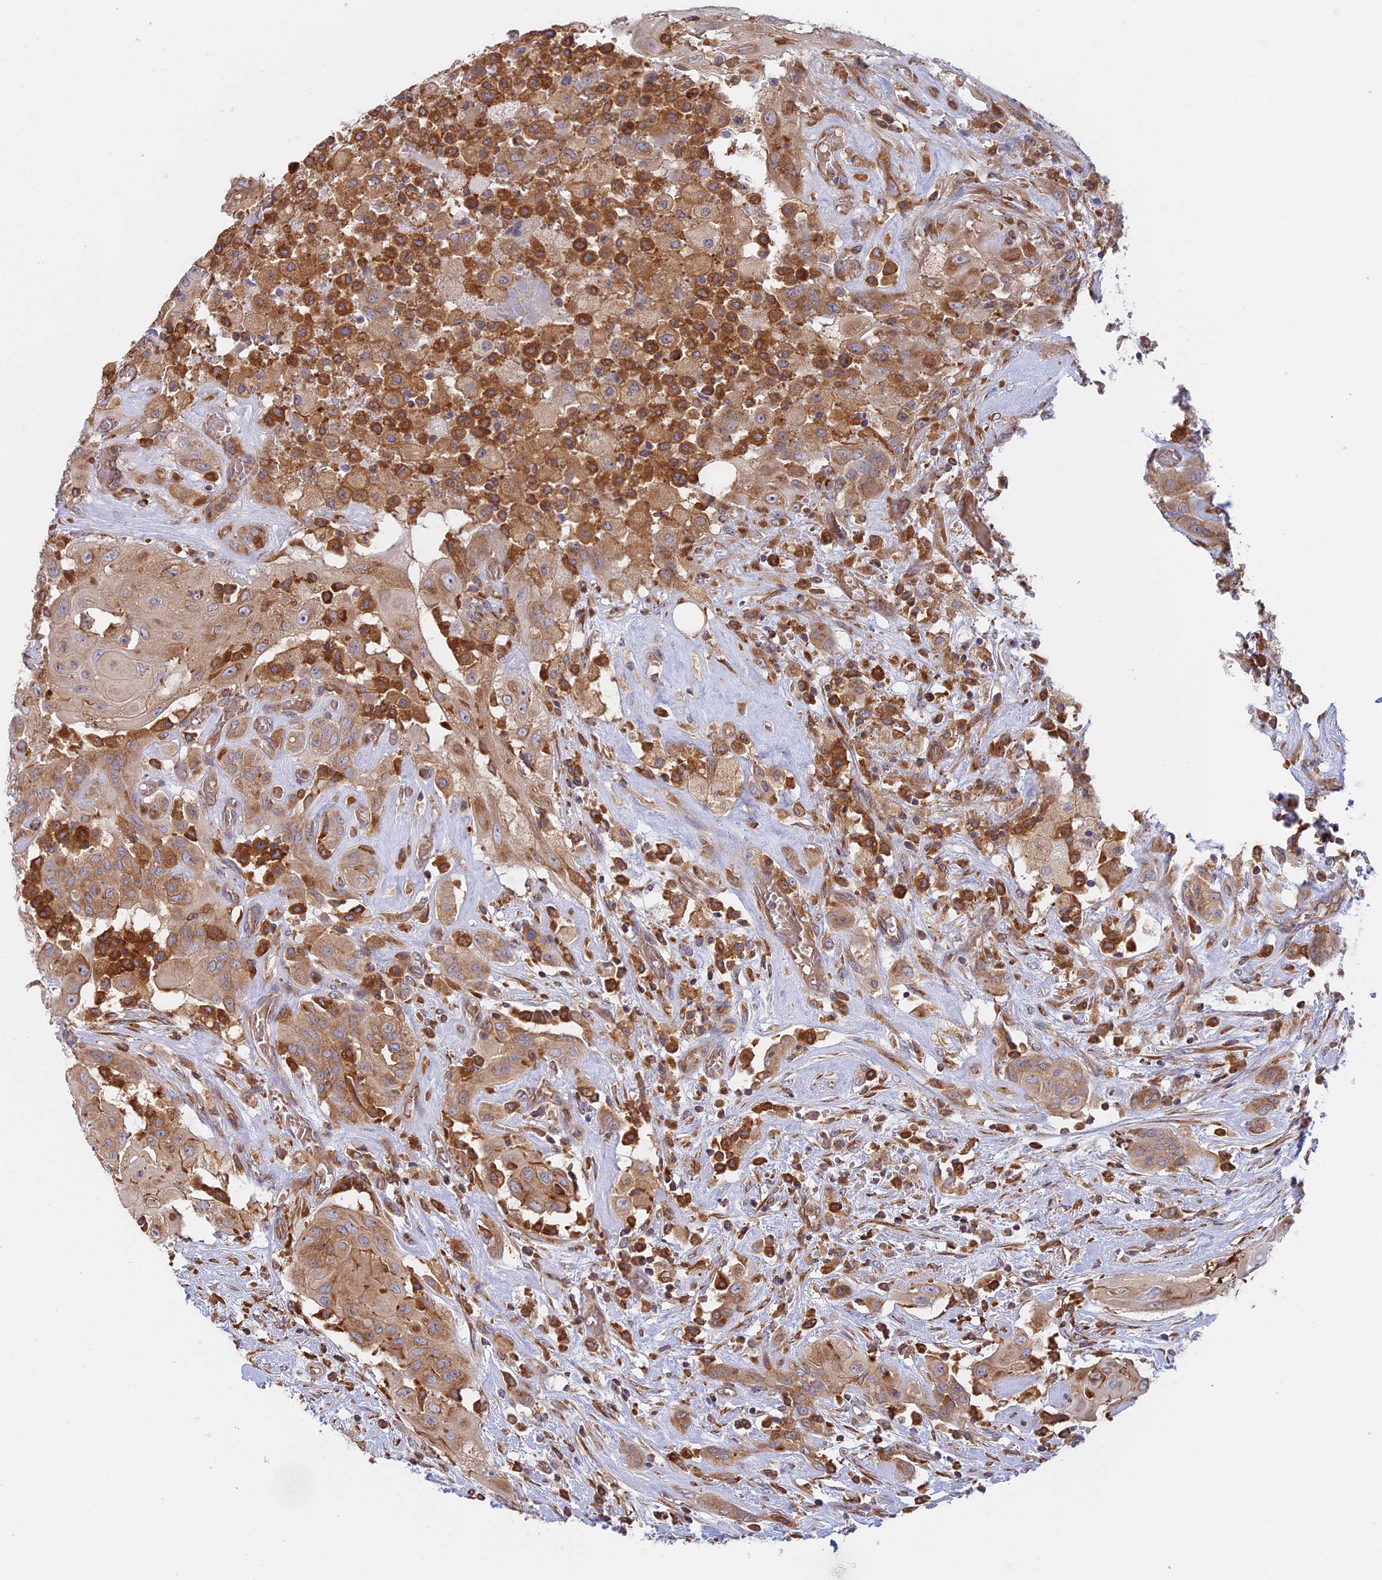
{"staining": {"intensity": "moderate", "quantity": ">75%", "location": "cytoplasmic/membranous"}, "tissue": "thyroid cancer", "cell_type": "Tumor cells", "image_type": "cancer", "snomed": [{"axis": "morphology", "description": "Papillary adenocarcinoma, NOS"}, {"axis": "topography", "description": "Thyroid gland"}], "caption": "Thyroid papillary adenocarcinoma was stained to show a protein in brown. There is medium levels of moderate cytoplasmic/membranous staining in approximately >75% of tumor cells.", "gene": "GMIP", "patient": {"sex": "female", "age": 59}}